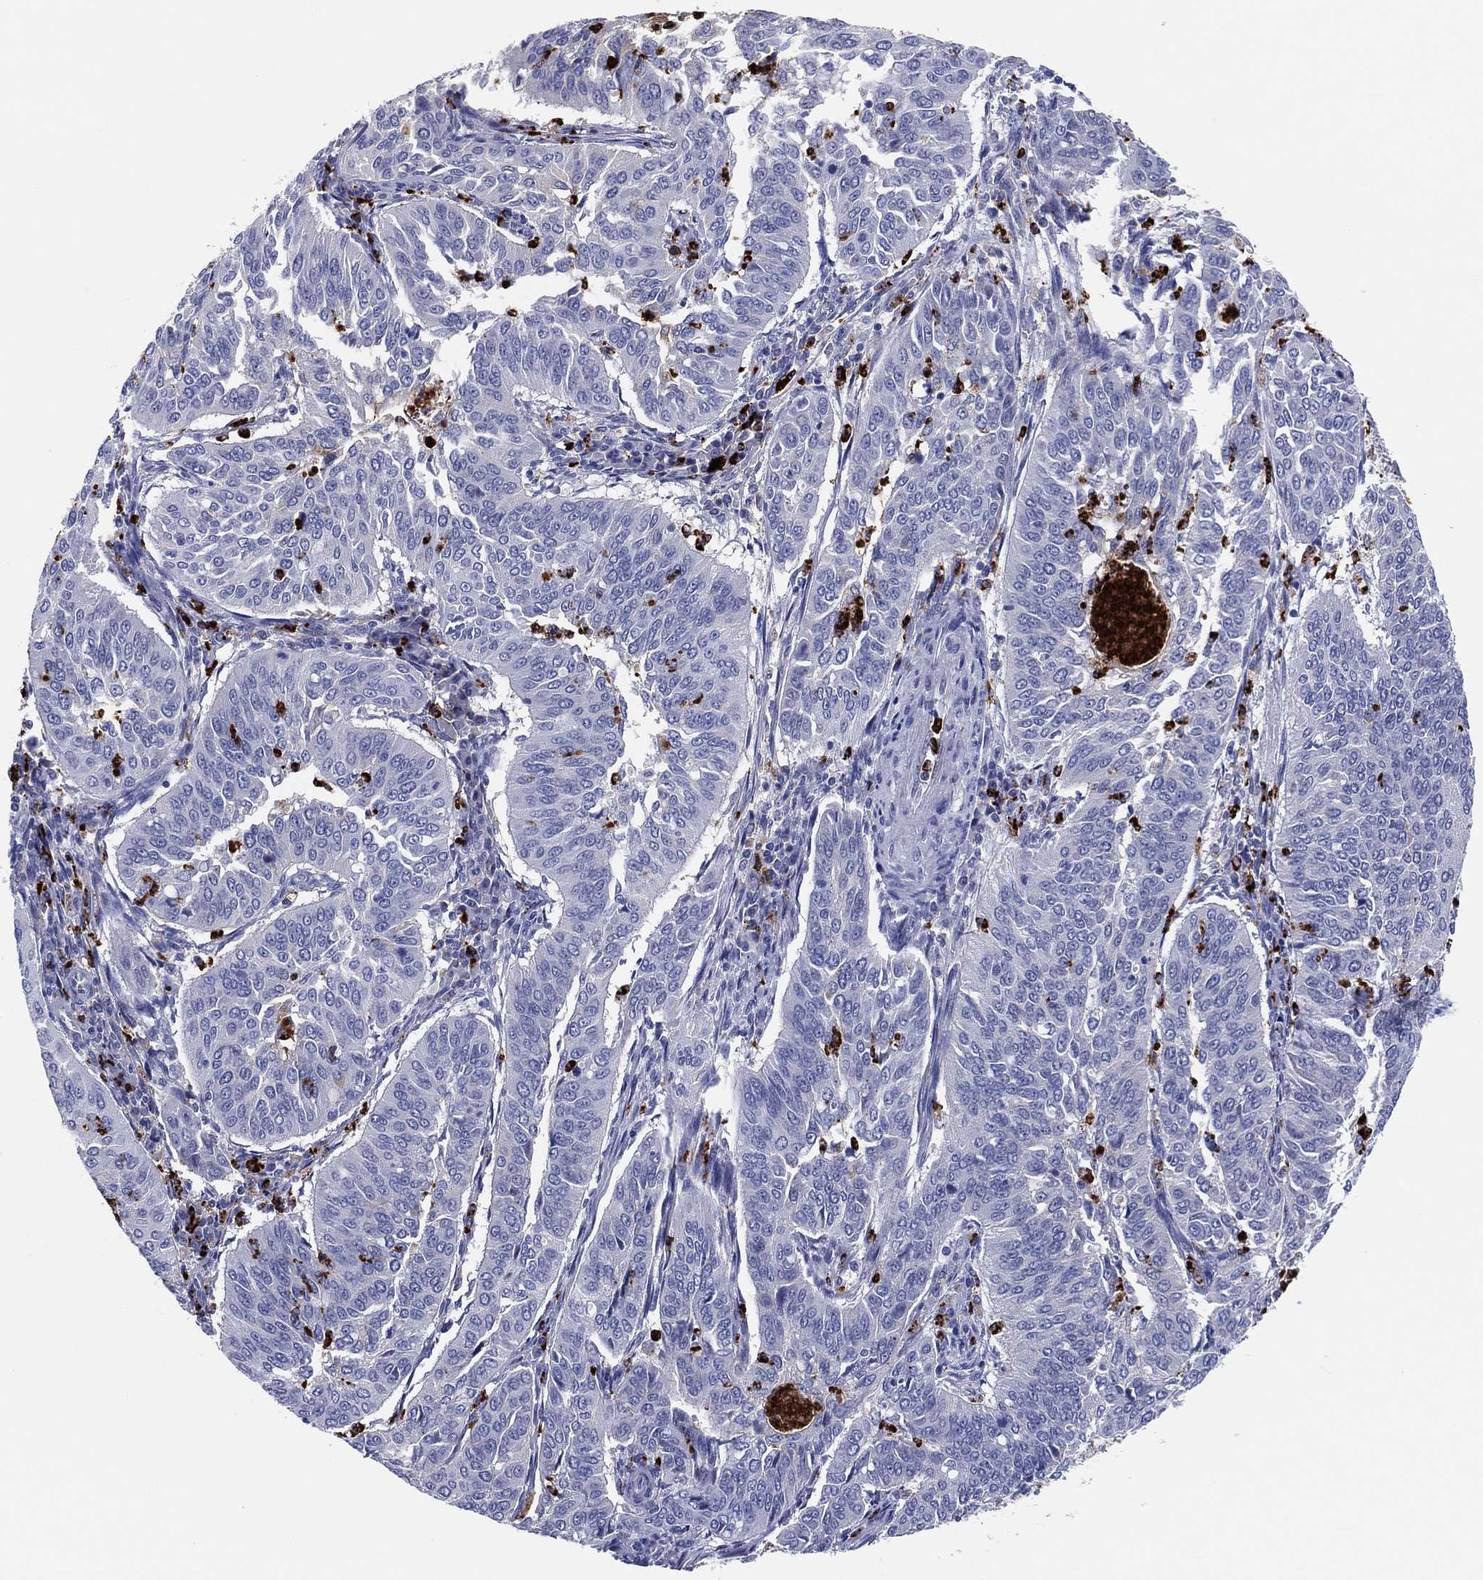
{"staining": {"intensity": "negative", "quantity": "none", "location": "none"}, "tissue": "cervical cancer", "cell_type": "Tumor cells", "image_type": "cancer", "snomed": [{"axis": "morphology", "description": "Normal tissue, NOS"}, {"axis": "morphology", "description": "Squamous cell carcinoma, NOS"}, {"axis": "topography", "description": "Cervix"}], "caption": "Immunohistochemistry photomicrograph of cervical cancer (squamous cell carcinoma) stained for a protein (brown), which demonstrates no expression in tumor cells.", "gene": "PLAC8", "patient": {"sex": "female", "age": 39}}